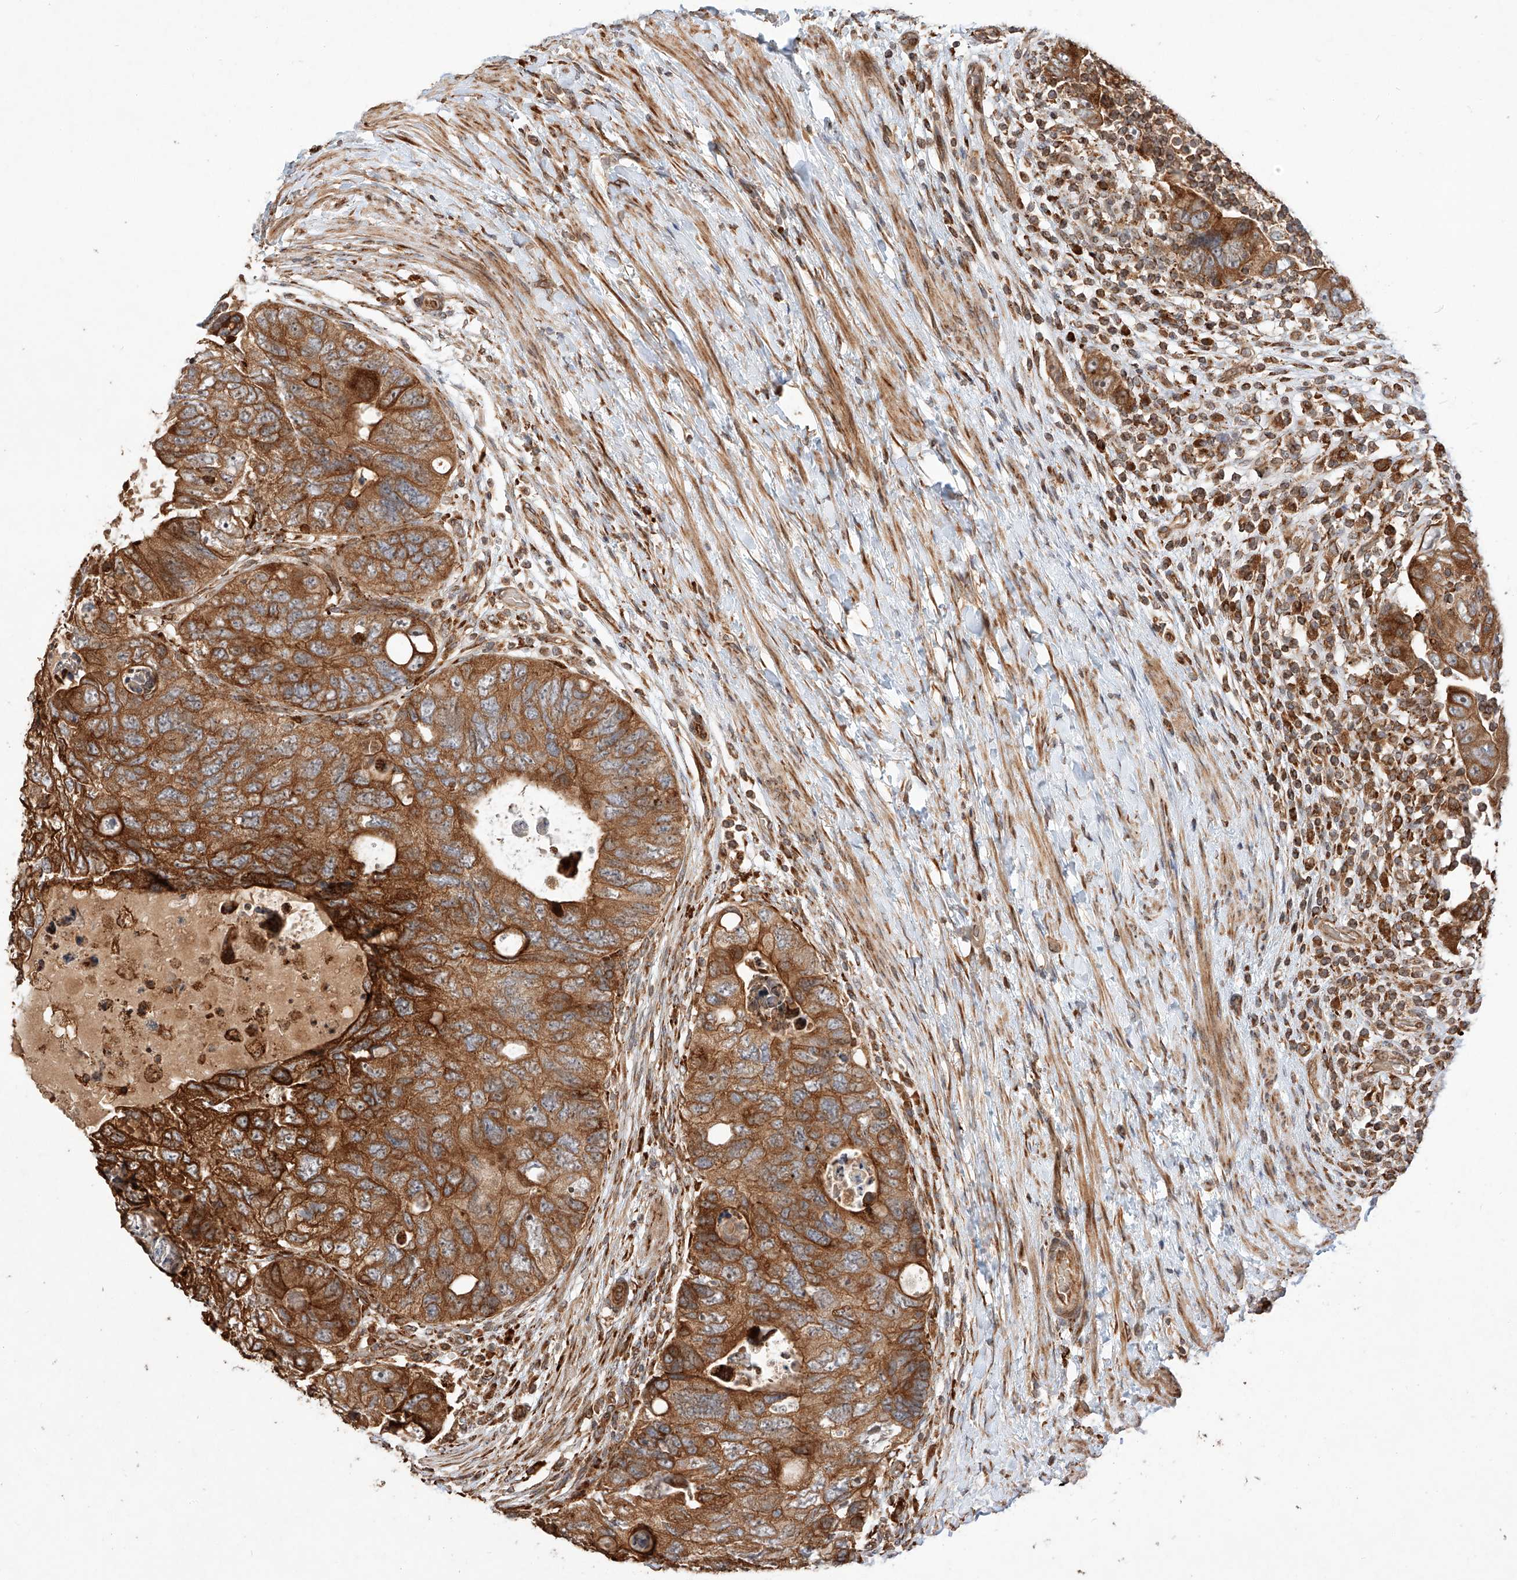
{"staining": {"intensity": "strong", "quantity": ">75%", "location": "cytoplasmic/membranous"}, "tissue": "colorectal cancer", "cell_type": "Tumor cells", "image_type": "cancer", "snomed": [{"axis": "morphology", "description": "Adenocarcinoma, NOS"}, {"axis": "topography", "description": "Rectum"}], "caption": "Immunohistochemical staining of colorectal adenocarcinoma demonstrates high levels of strong cytoplasmic/membranous expression in approximately >75% of tumor cells. Using DAB (brown) and hematoxylin (blue) stains, captured at high magnification using brightfield microscopy.", "gene": "ZNF84", "patient": {"sex": "male", "age": 59}}